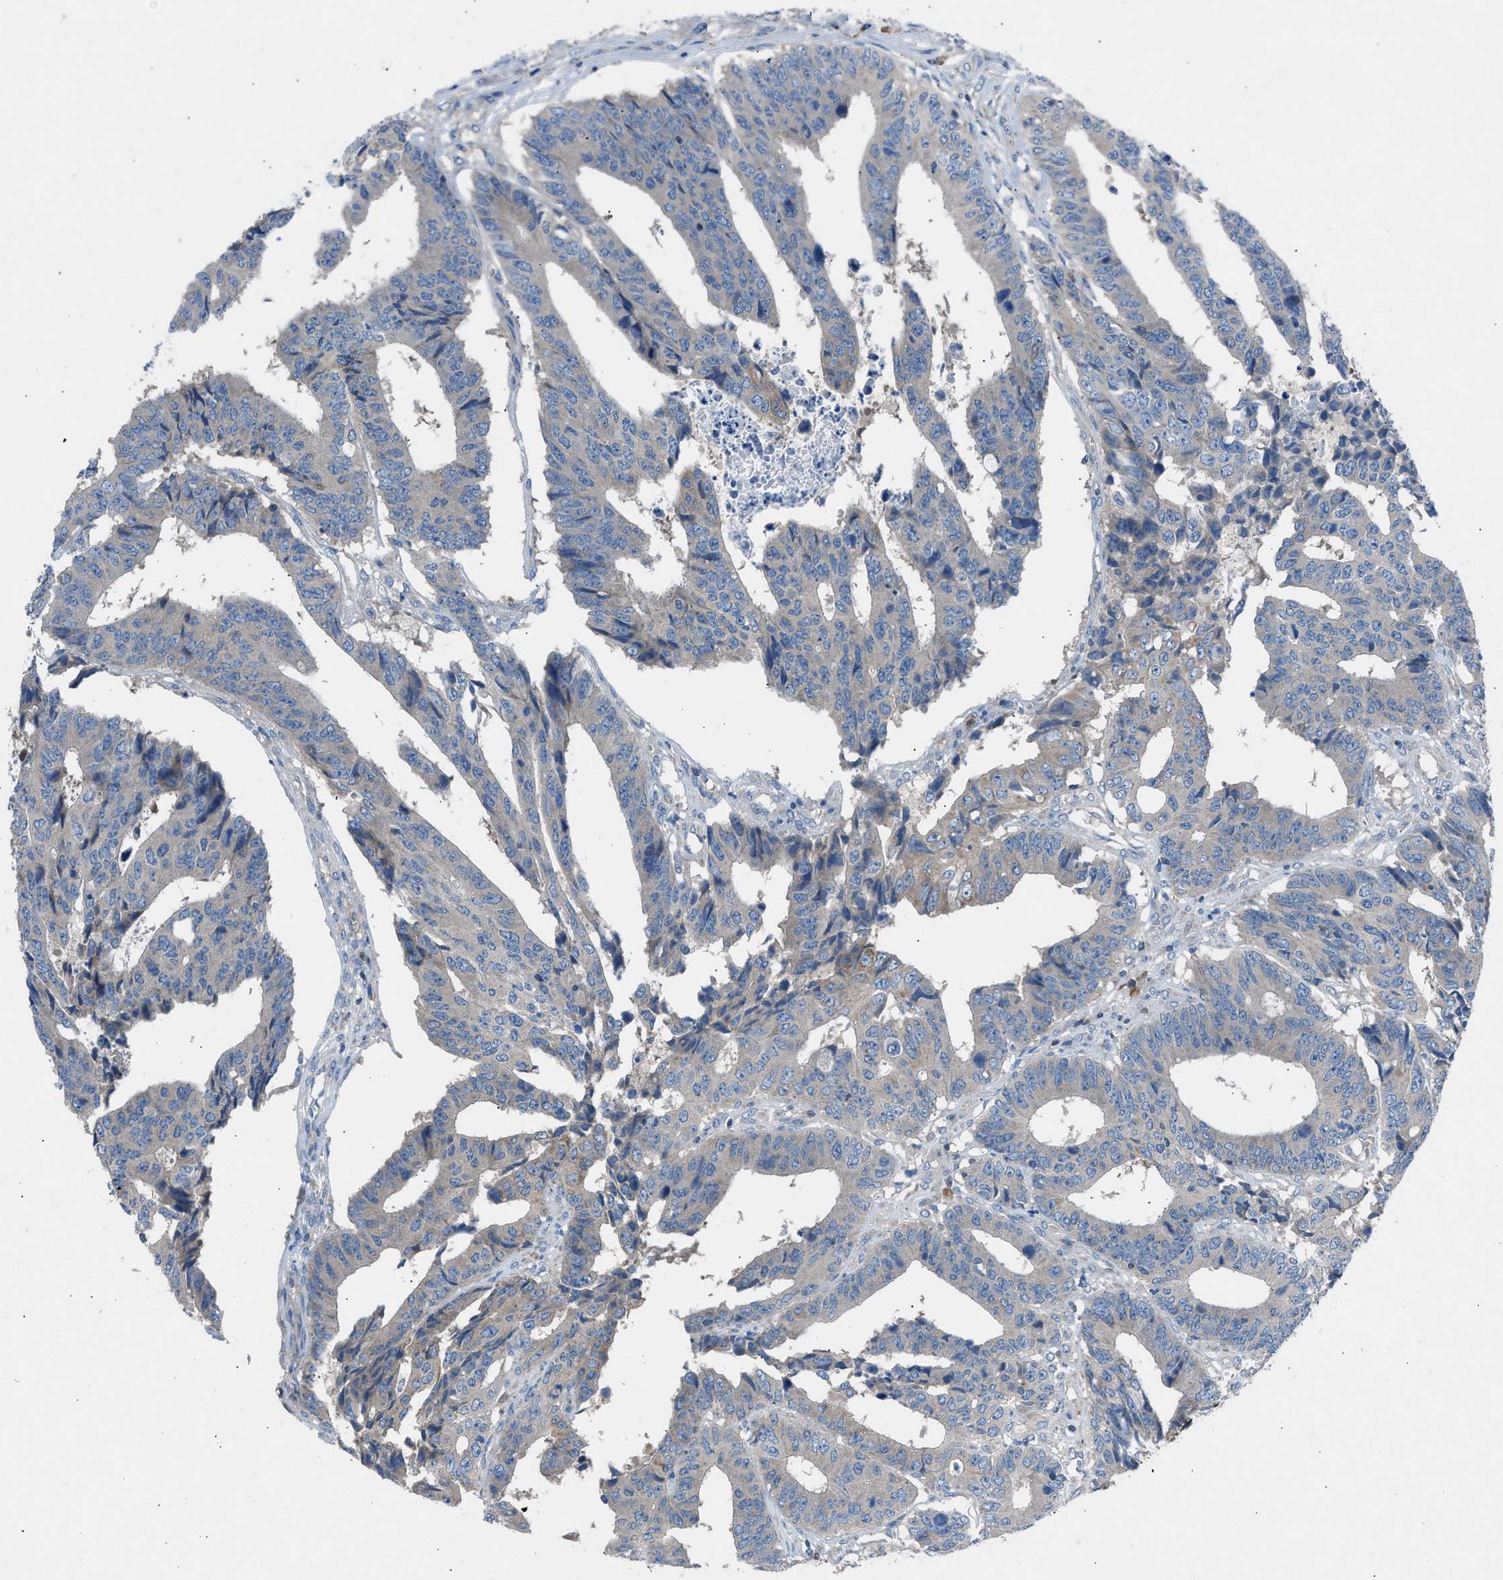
{"staining": {"intensity": "moderate", "quantity": "<25%", "location": "cytoplasmic/membranous"}, "tissue": "colorectal cancer", "cell_type": "Tumor cells", "image_type": "cancer", "snomed": [{"axis": "morphology", "description": "Adenocarcinoma, NOS"}, {"axis": "topography", "description": "Rectum"}], "caption": "Immunohistochemistry (DAB (3,3'-diaminobenzidine)) staining of colorectal cancer reveals moderate cytoplasmic/membranous protein staining in approximately <25% of tumor cells.", "gene": "GRK6", "patient": {"sex": "male", "age": 84}}